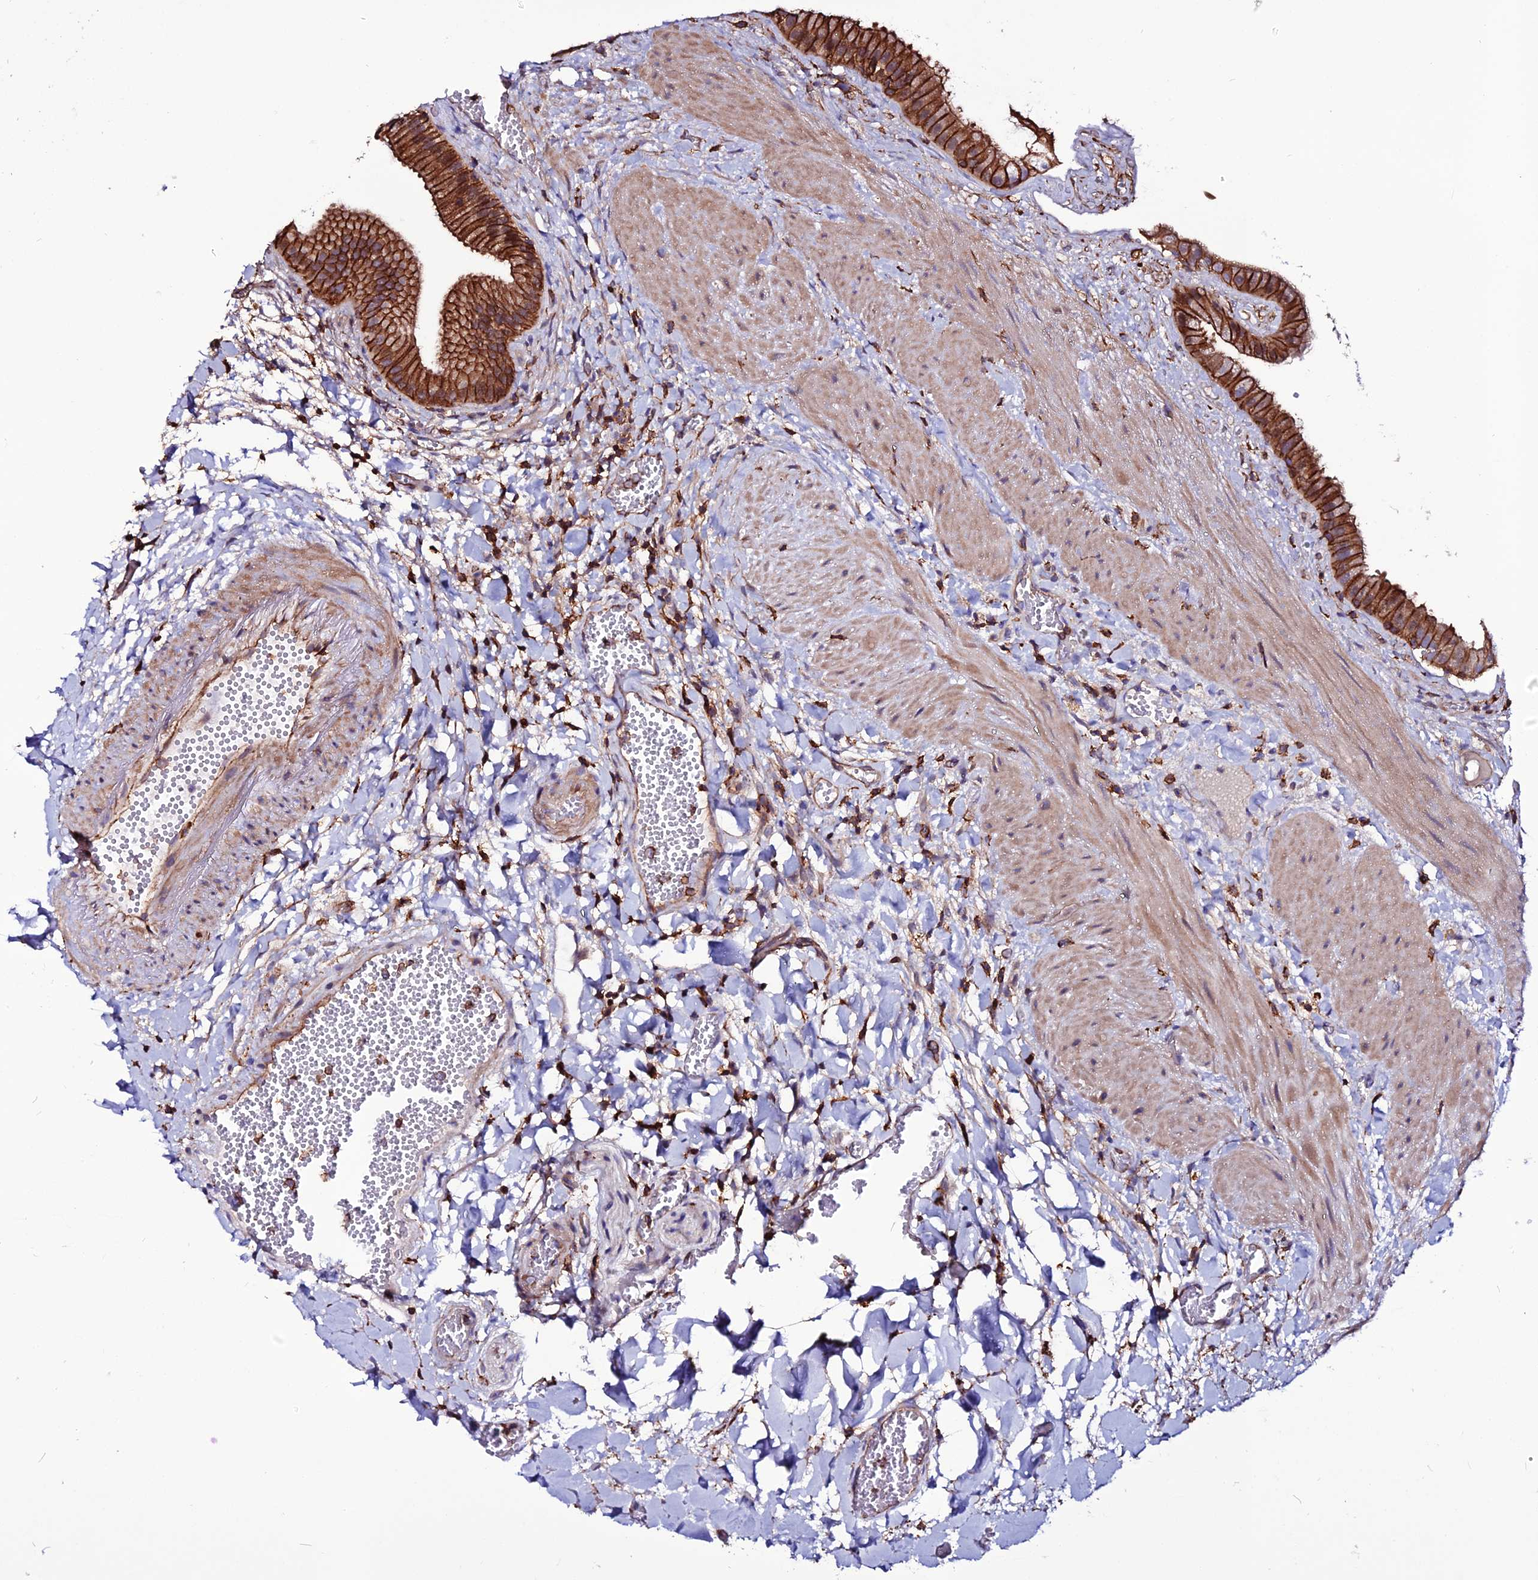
{"staining": {"intensity": "strong", "quantity": ">75%", "location": "cytoplasmic/membranous"}, "tissue": "gallbladder", "cell_type": "Glandular cells", "image_type": "normal", "snomed": [{"axis": "morphology", "description": "Normal tissue, NOS"}, {"axis": "topography", "description": "Gallbladder"}], "caption": "An immunohistochemistry (IHC) photomicrograph of benign tissue is shown. Protein staining in brown highlights strong cytoplasmic/membranous positivity in gallbladder within glandular cells.", "gene": "USP17L10", "patient": {"sex": "male", "age": 55}}